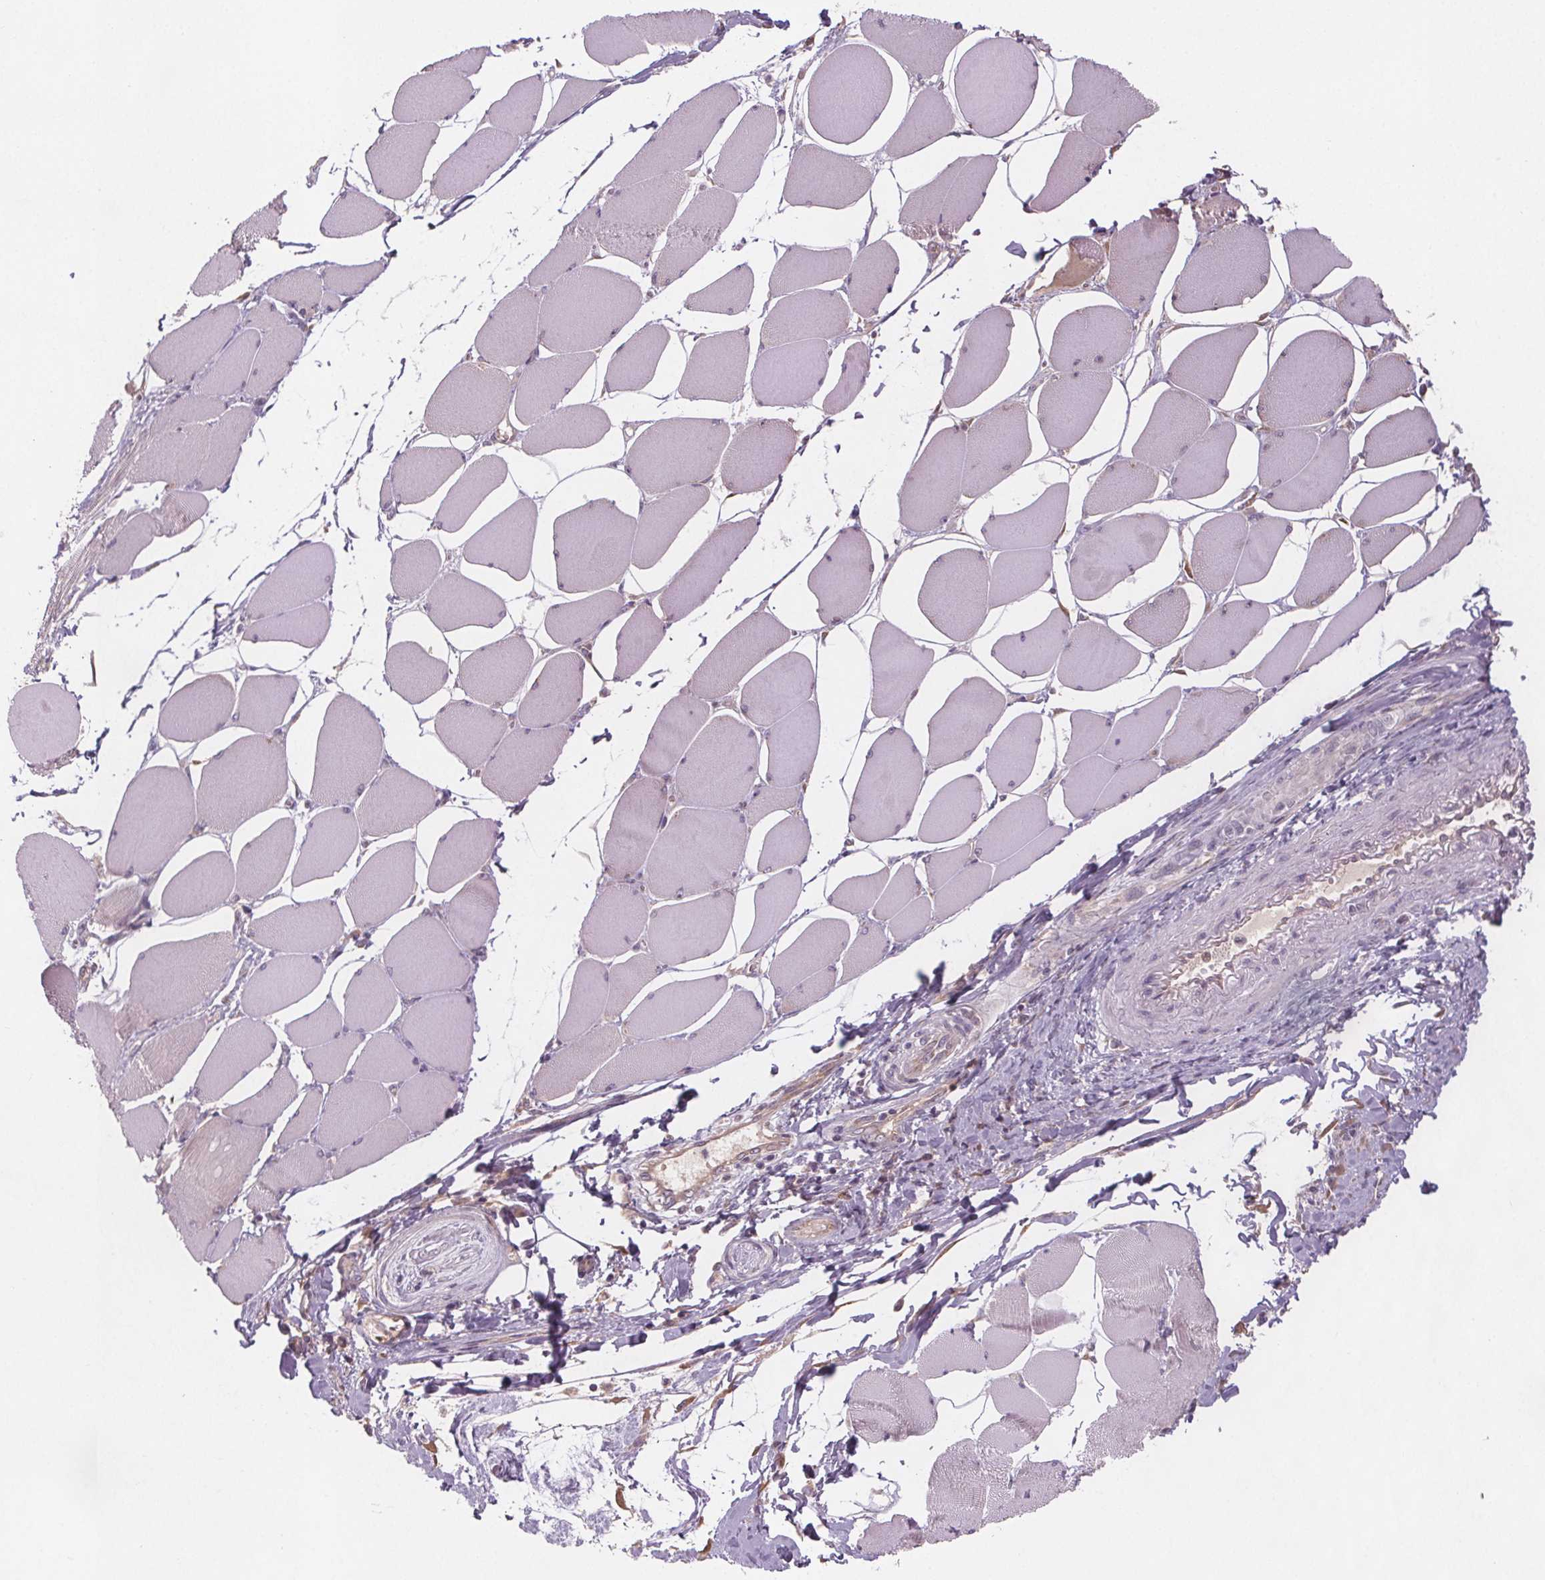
{"staining": {"intensity": "negative", "quantity": "none", "location": "none"}, "tissue": "skeletal muscle", "cell_type": "Myocytes", "image_type": "normal", "snomed": [{"axis": "morphology", "description": "Normal tissue, NOS"}, {"axis": "topography", "description": "Skeletal muscle"}], "caption": "An IHC micrograph of benign skeletal muscle is shown. There is no staining in myocytes of skeletal muscle.", "gene": "TMEM80", "patient": {"sex": "female", "age": 75}}